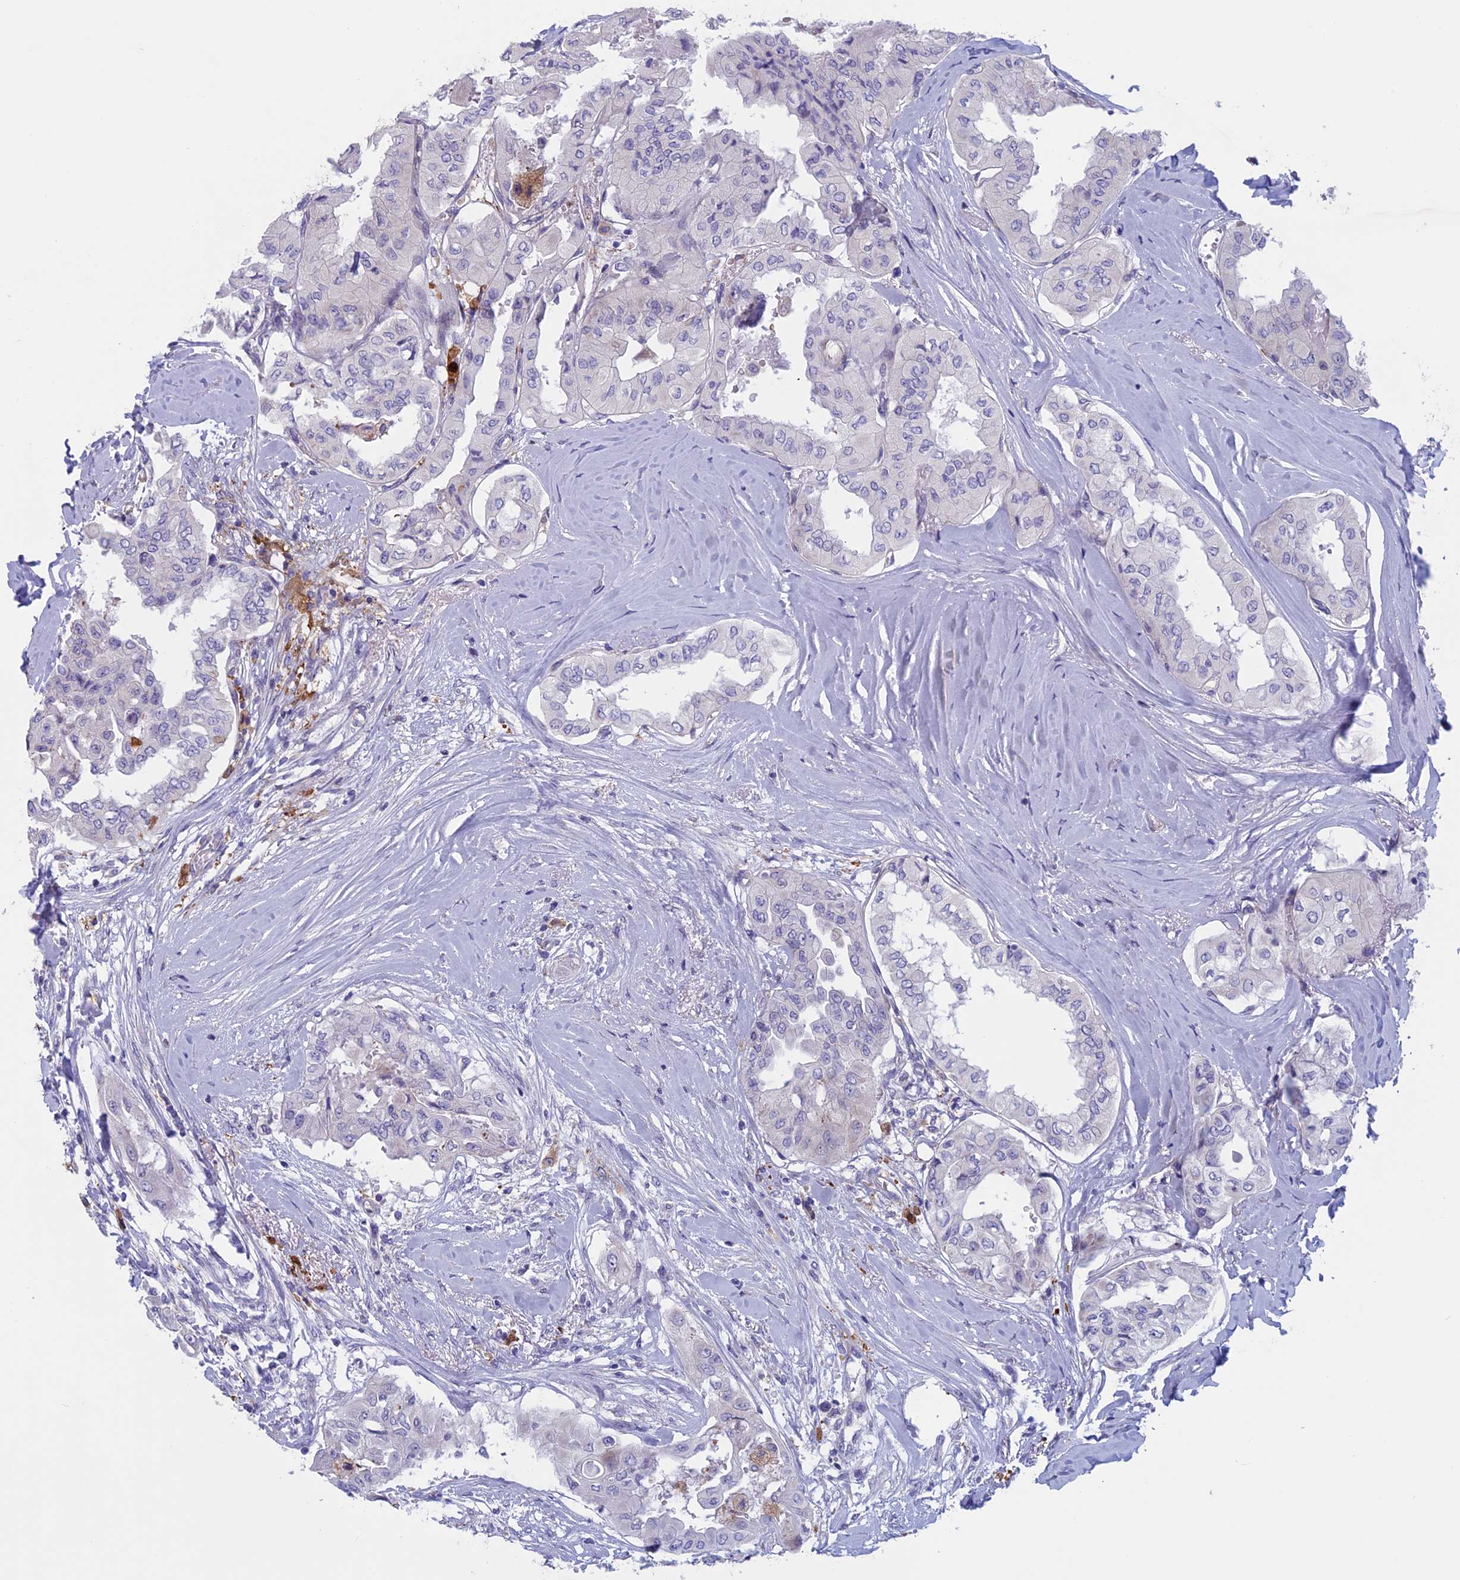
{"staining": {"intensity": "negative", "quantity": "none", "location": "none"}, "tissue": "thyroid cancer", "cell_type": "Tumor cells", "image_type": "cancer", "snomed": [{"axis": "morphology", "description": "Papillary adenocarcinoma, NOS"}, {"axis": "topography", "description": "Thyroid gland"}], "caption": "There is no significant staining in tumor cells of thyroid cancer.", "gene": "CNOT6L", "patient": {"sex": "female", "age": 59}}